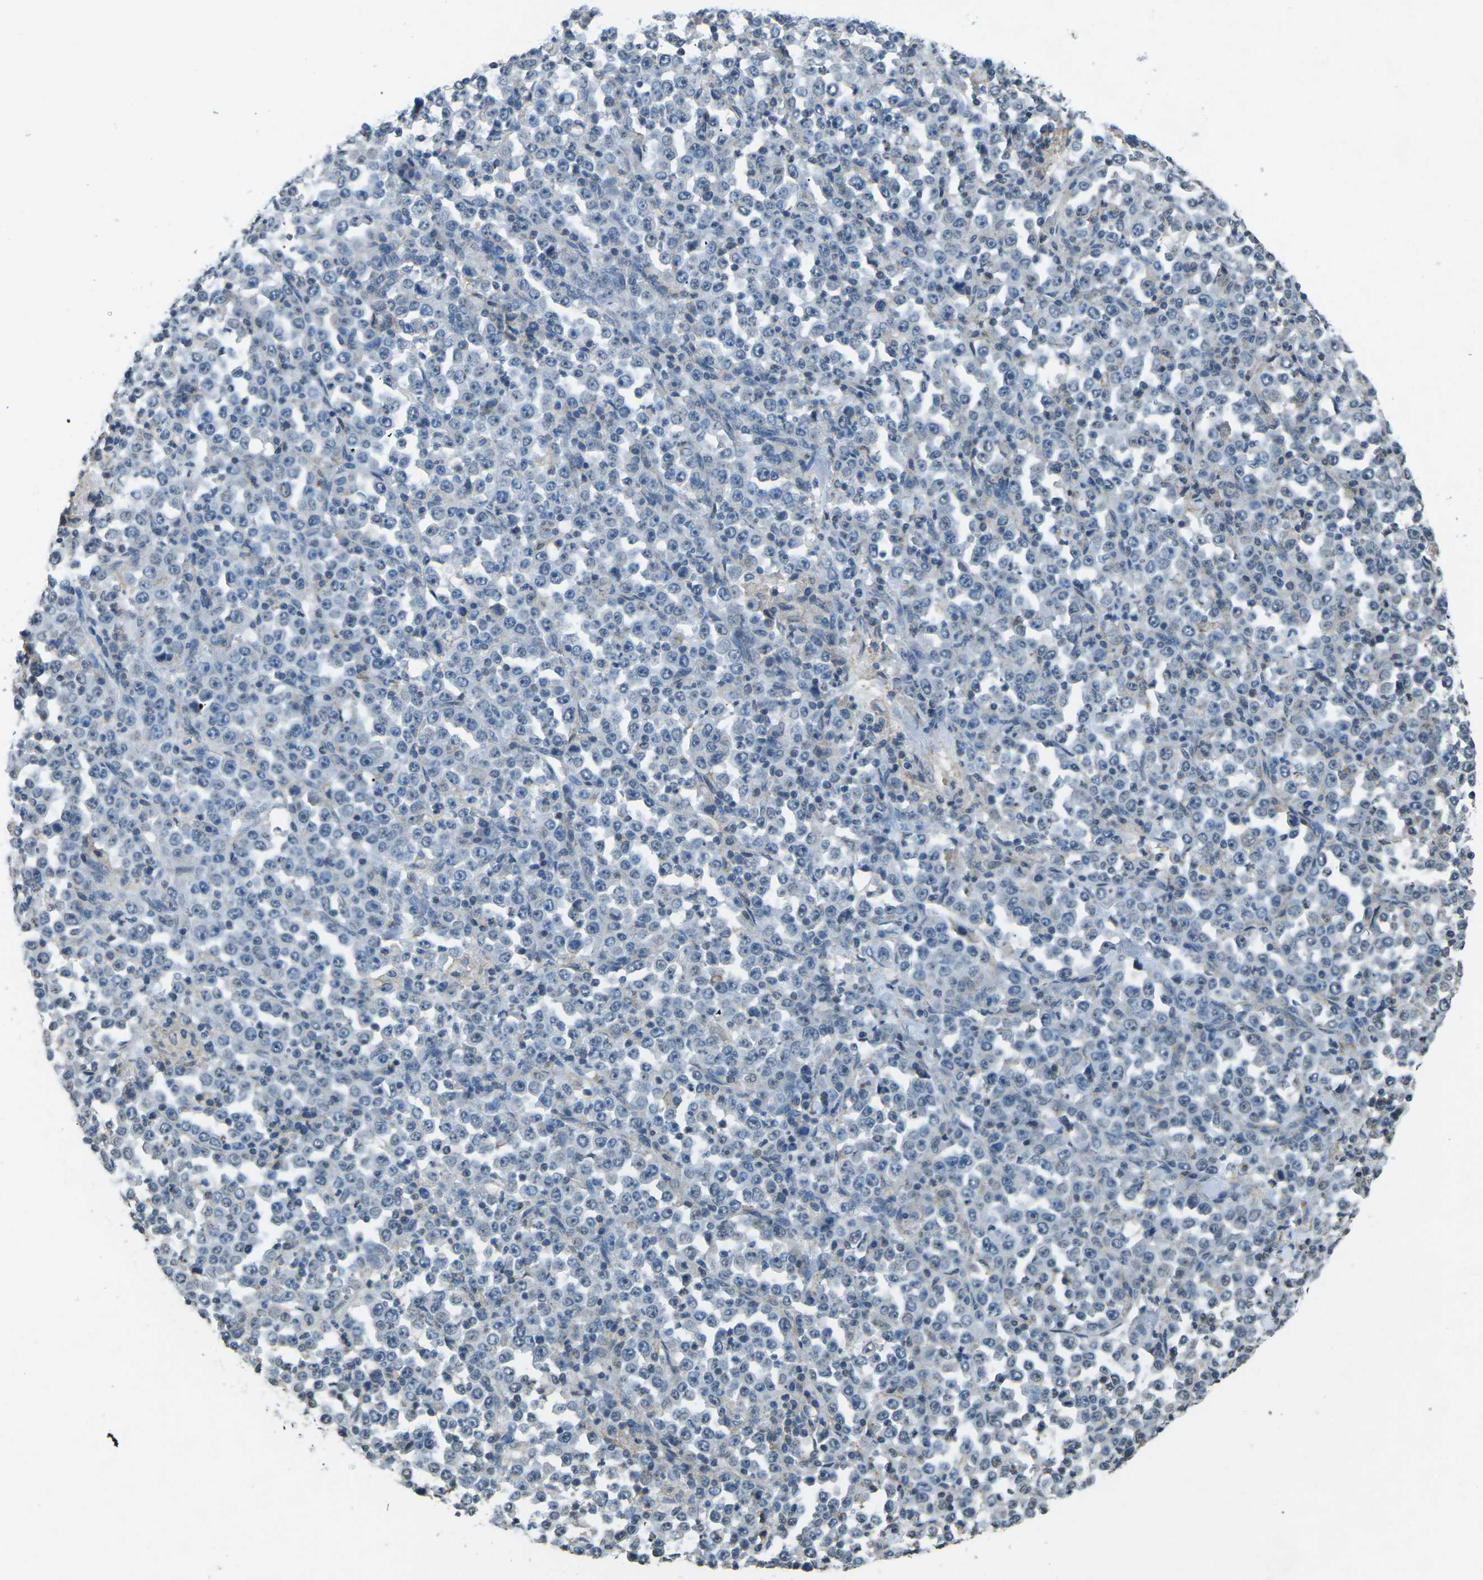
{"staining": {"intensity": "negative", "quantity": "none", "location": "none"}, "tissue": "stomach cancer", "cell_type": "Tumor cells", "image_type": "cancer", "snomed": [{"axis": "morphology", "description": "Normal tissue, NOS"}, {"axis": "morphology", "description": "Adenocarcinoma, NOS"}, {"axis": "topography", "description": "Stomach, upper"}, {"axis": "topography", "description": "Stomach"}], "caption": "Tumor cells show no significant protein expression in stomach cancer (adenocarcinoma). Brightfield microscopy of IHC stained with DAB (3,3'-diaminobenzidine) (brown) and hematoxylin (blue), captured at high magnification.", "gene": "TFR2", "patient": {"sex": "male", "age": 59}}